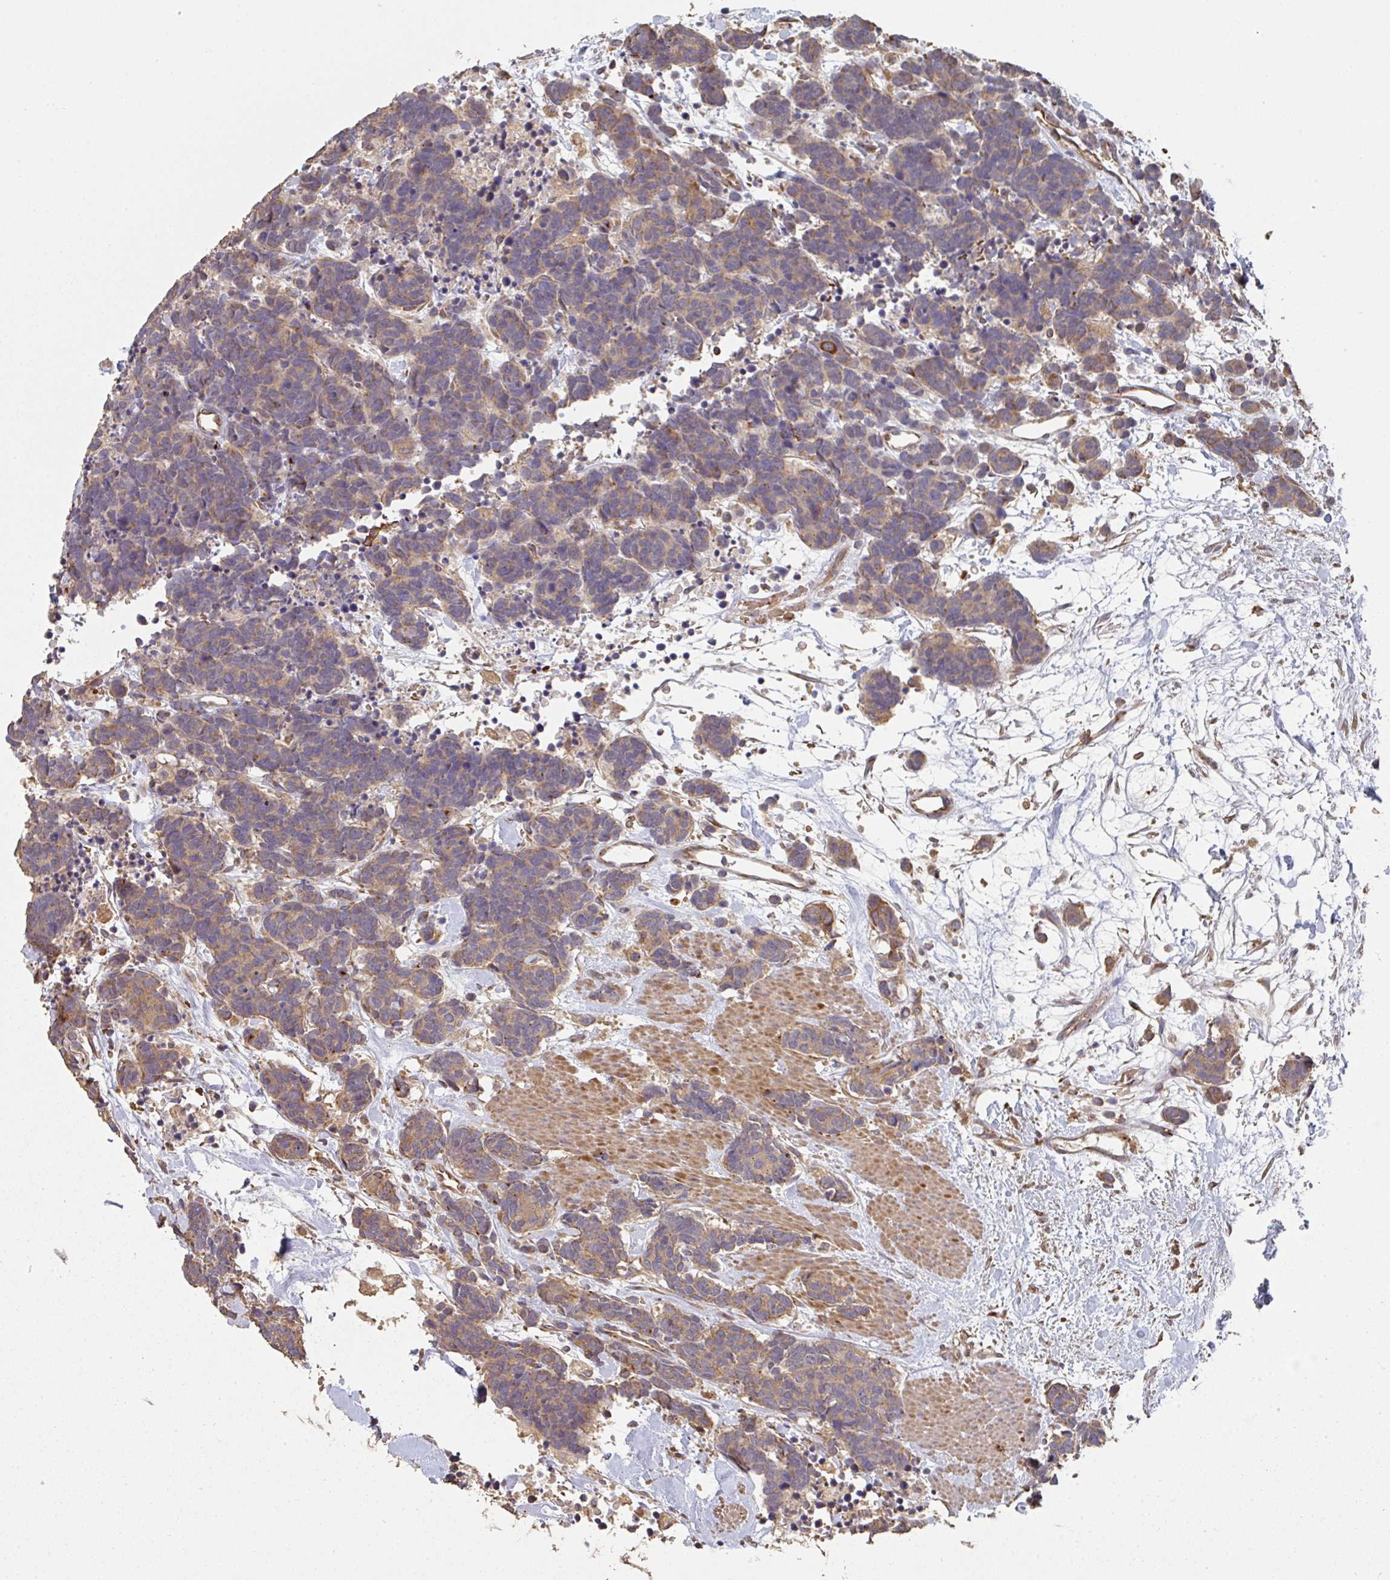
{"staining": {"intensity": "weak", "quantity": ">75%", "location": "cytoplasmic/membranous"}, "tissue": "carcinoid", "cell_type": "Tumor cells", "image_type": "cancer", "snomed": [{"axis": "morphology", "description": "Carcinoma, NOS"}, {"axis": "morphology", "description": "Carcinoid, malignant, NOS"}, {"axis": "topography", "description": "Prostate"}], "caption": "Immunohistochemistry (DAB (3,3'-diaminobenzidine)) staining of human carcinoid exhibits weak cytoplasmic/membranous protein expression in about >75% of tumor cells.", "gene": "POLG", "patient": {"sex": "male", "age": 57}}